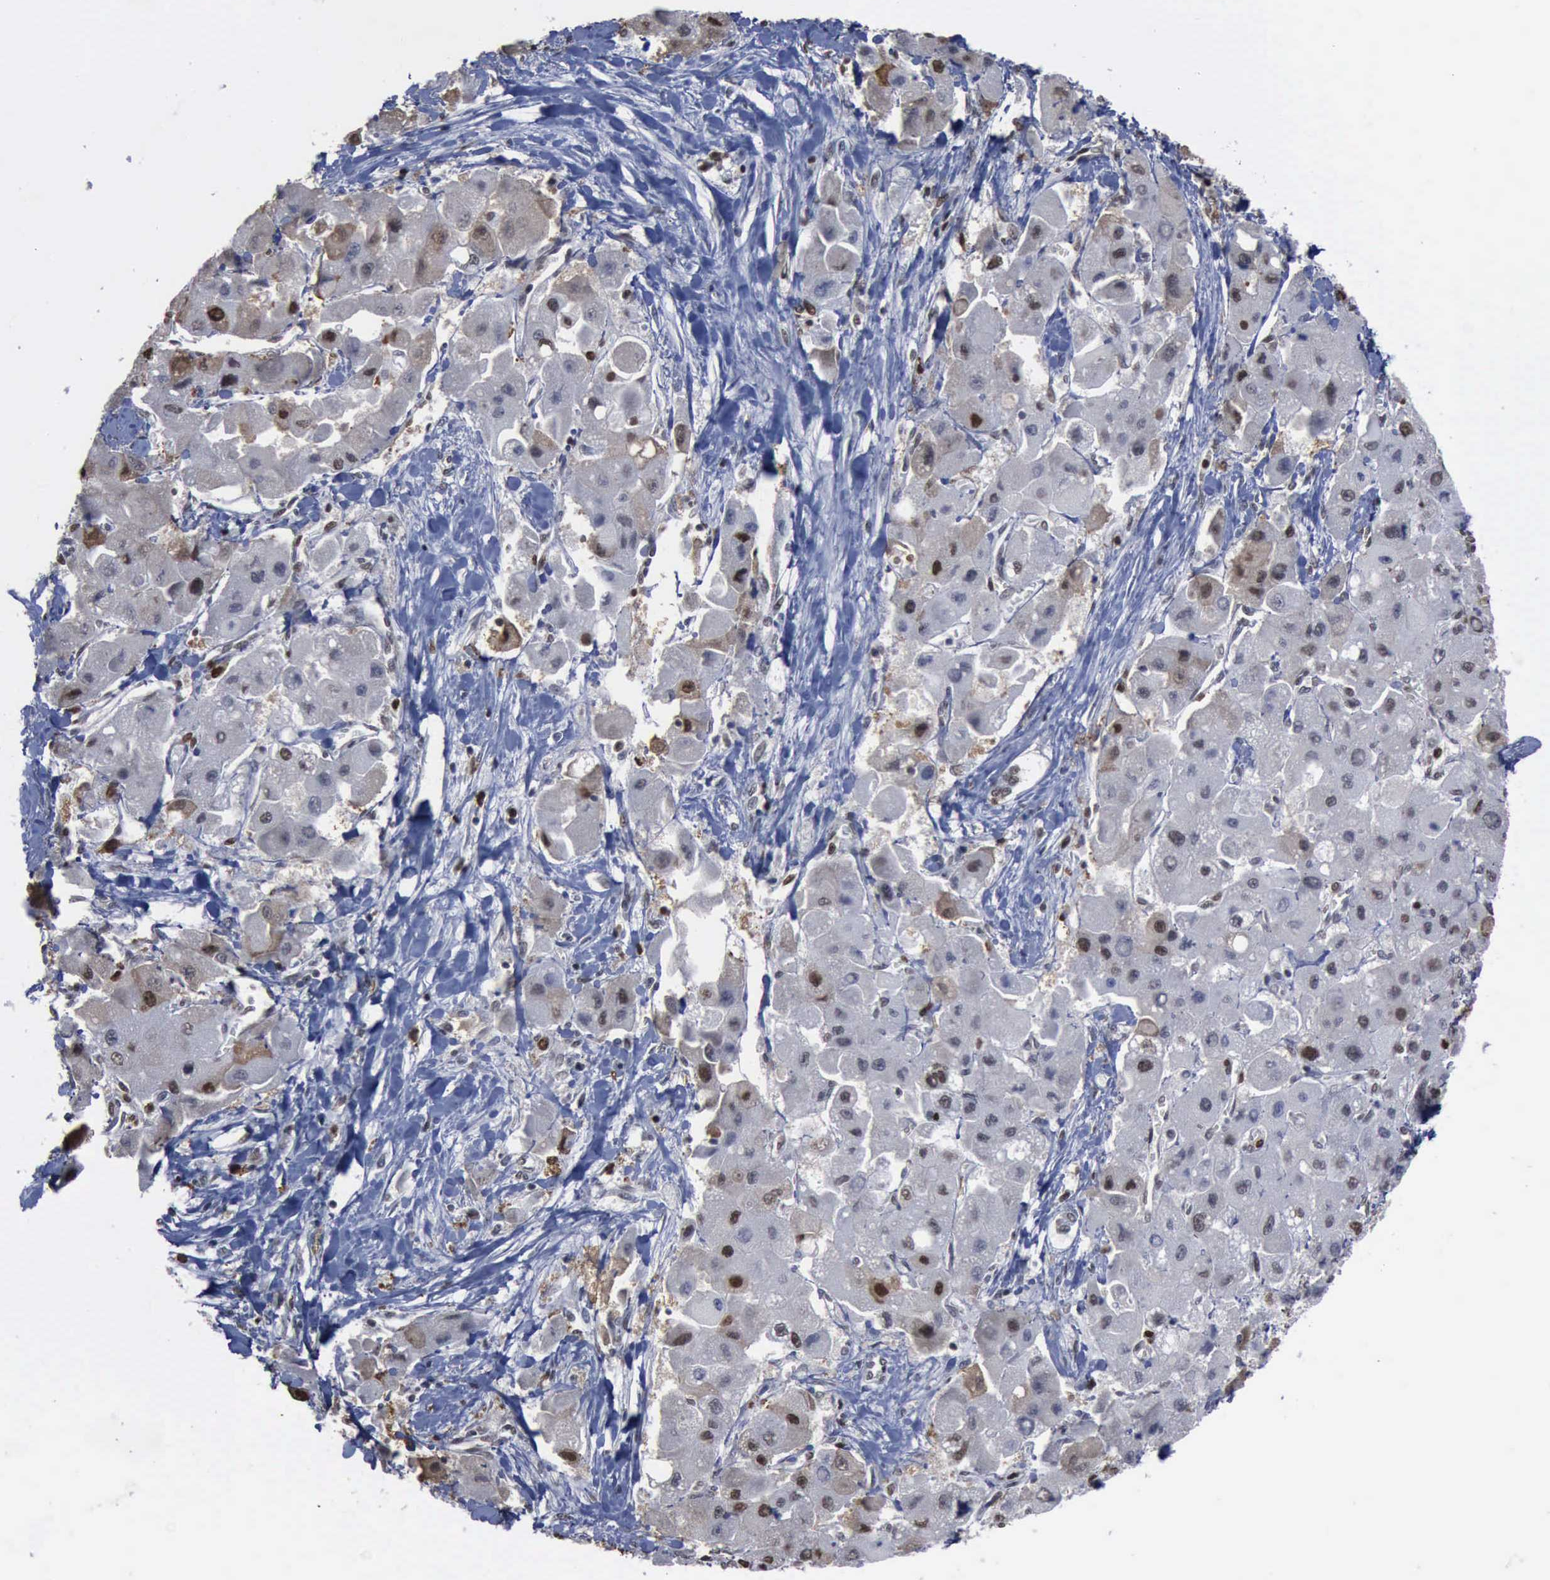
{"staining": {"intensity": "weak", "quantity": "25%-75%", "location": "nuclear"}, "tissue": "liver cancer", "cell_type": "Tumor cells", "image_type": "cancer", "snomed": [{"axis": "morphology", "description": "Carcinoma, Hepatocellular, NOS"}, {"axis": "topography", "description": "Liver"}], "caption": "Immunohistochemistry of hepatocellular carcinoma (liver) shows low levels of weak nuclear staining in about 25%-75% of tumor cells.", "gene": "PCNA", "patient": {"sex": "male", "age": 24}}